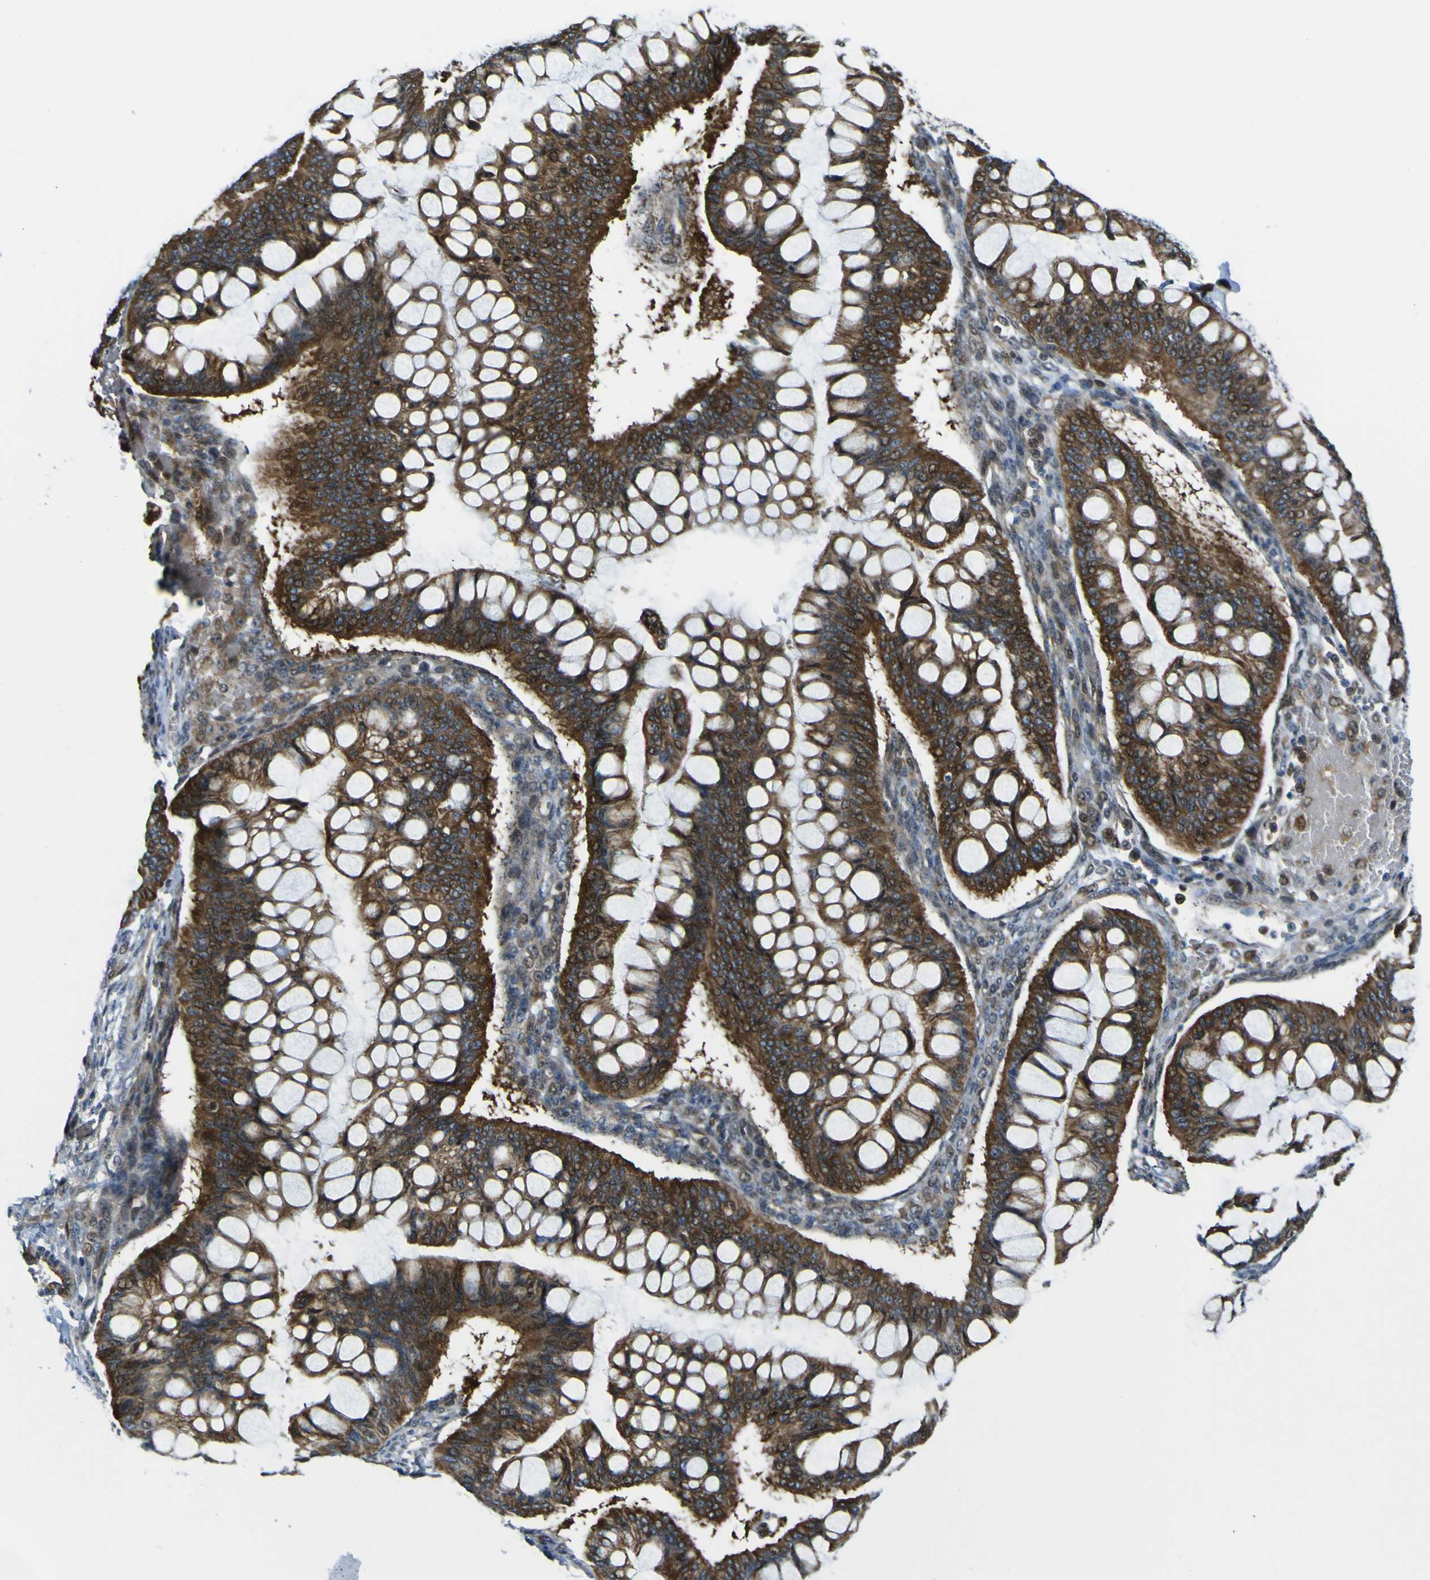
{"staining": {"intensity": "strong", "quantity": ">75%", "location": "cytoplasmic/membranous"}, "tissue": "ovarian cancer", "cell_type": "Tumor cells", "image_type": "cancer", "snomed": [{"axis": "morphology", "description": "Cystadenocarcinoma, mucinous, NOS"}, {"axis": "topography", "description": "Ovary"}], "caption": "Mucinous cystadenocarcinoma (ovarian) stained for a protein (brown) demonstrates strong cytoplasmic/membranous positive positivity in about >75% of tumor cells.", "gene": "KDM7A", "patient": {"sex": "female", "age": 73}}